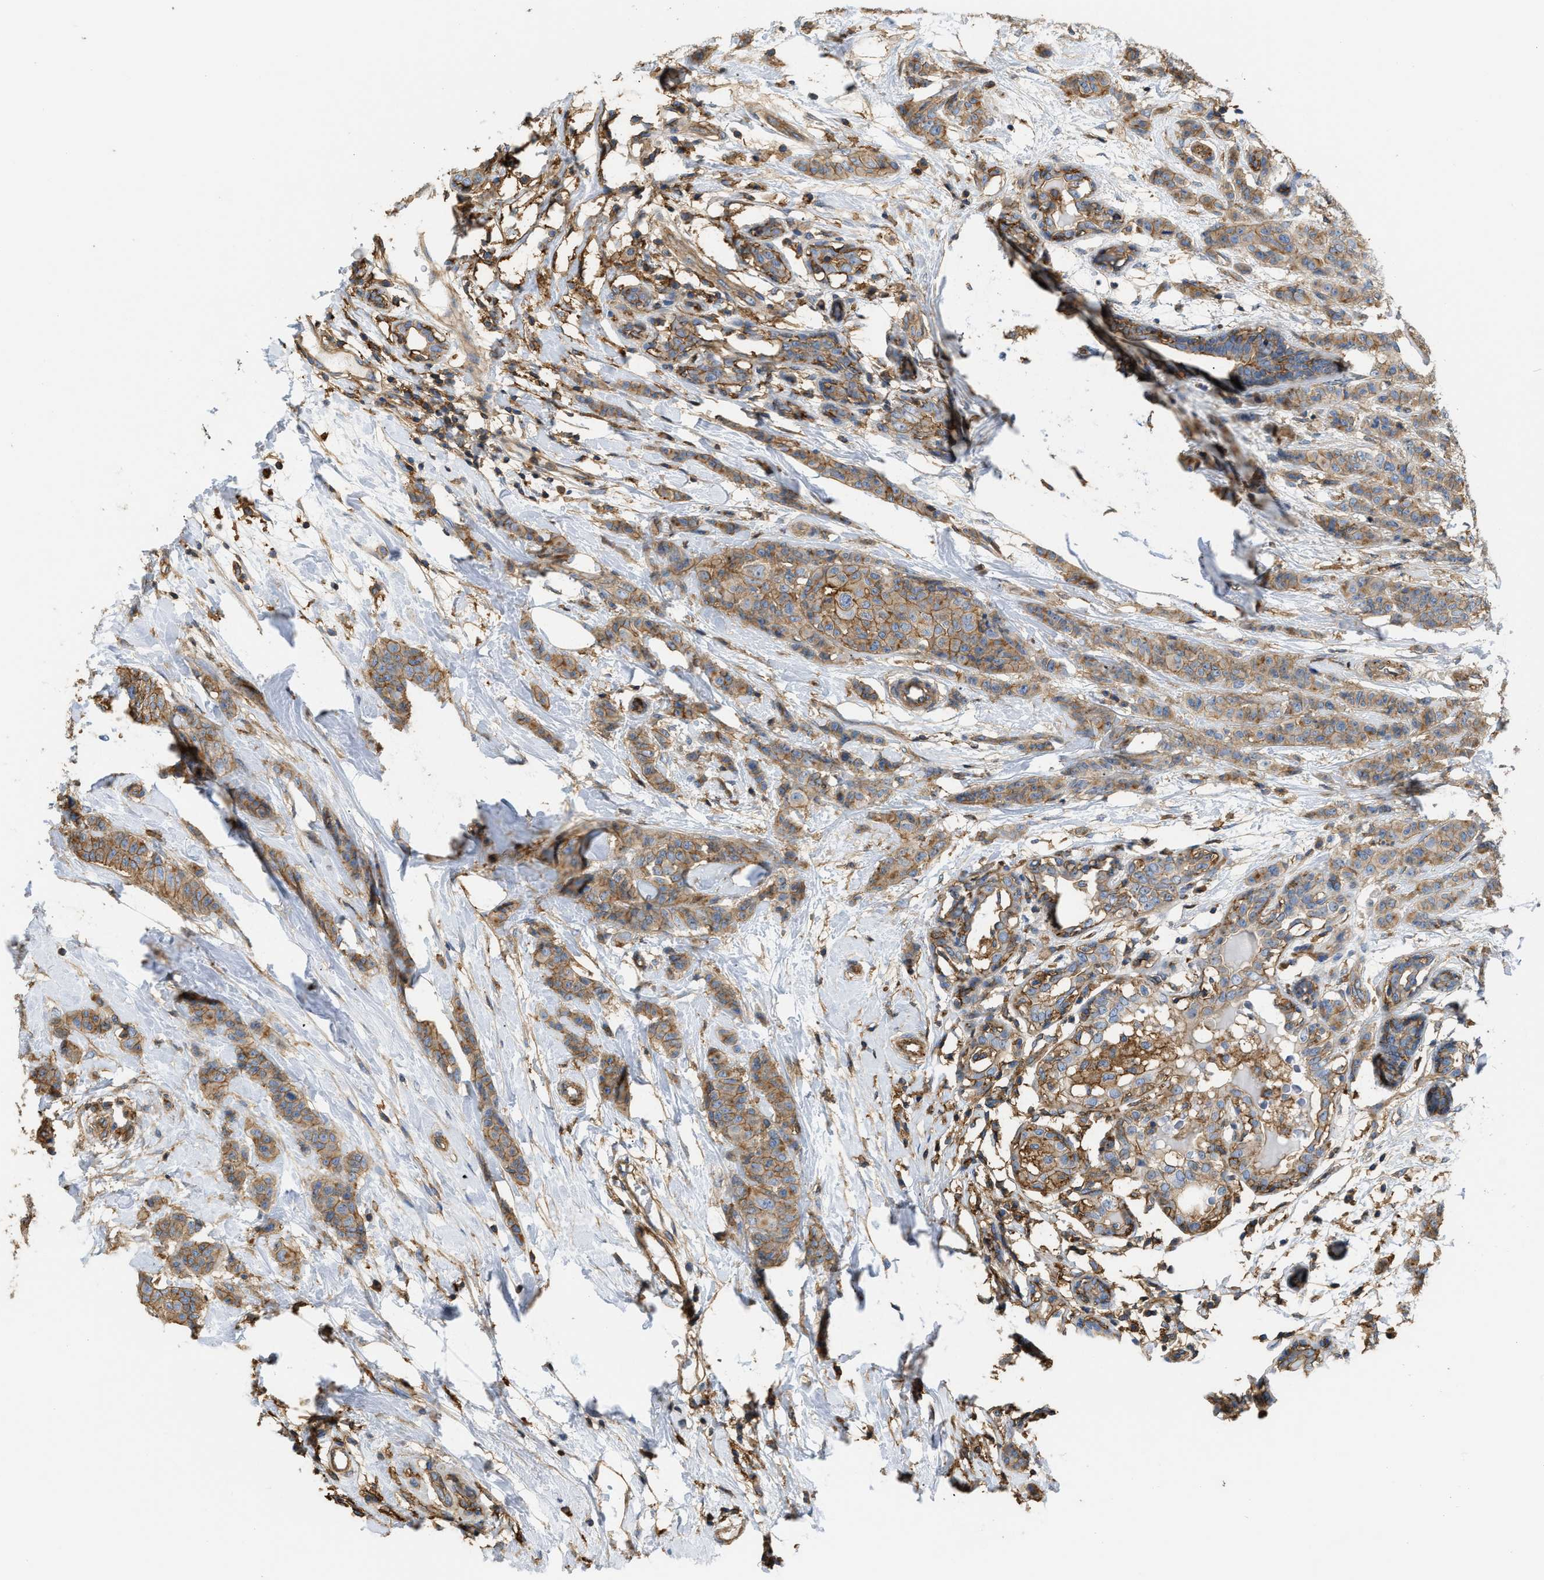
{"staining": {"intensity": "moderate", "quantity": ">75%", "location": "cytoplasmic/membranous"}, "tissue": "breast cancer", "cell_type": "Tumor cells", "image_type": "cancer", "snomed": [{"axis": "morphology", "description": "Normal tissue, NOS"}, {"axis": "morphology", "description": "Duct carcinoma"}, {"axis": "topography", "description": "Breast"}], "caption": "This photomicrograph exhibits breast cancer (intraductal carcinoma) stained with immunohistochemistry (IHC) to label a protein in brown. The cytoplasmic/membranous of tumor cells show moderate positivity for the protein. Nuclei are counter-stained blue.", "gene": "GNB4", "patient": {"sex": "female", "age": 40}}